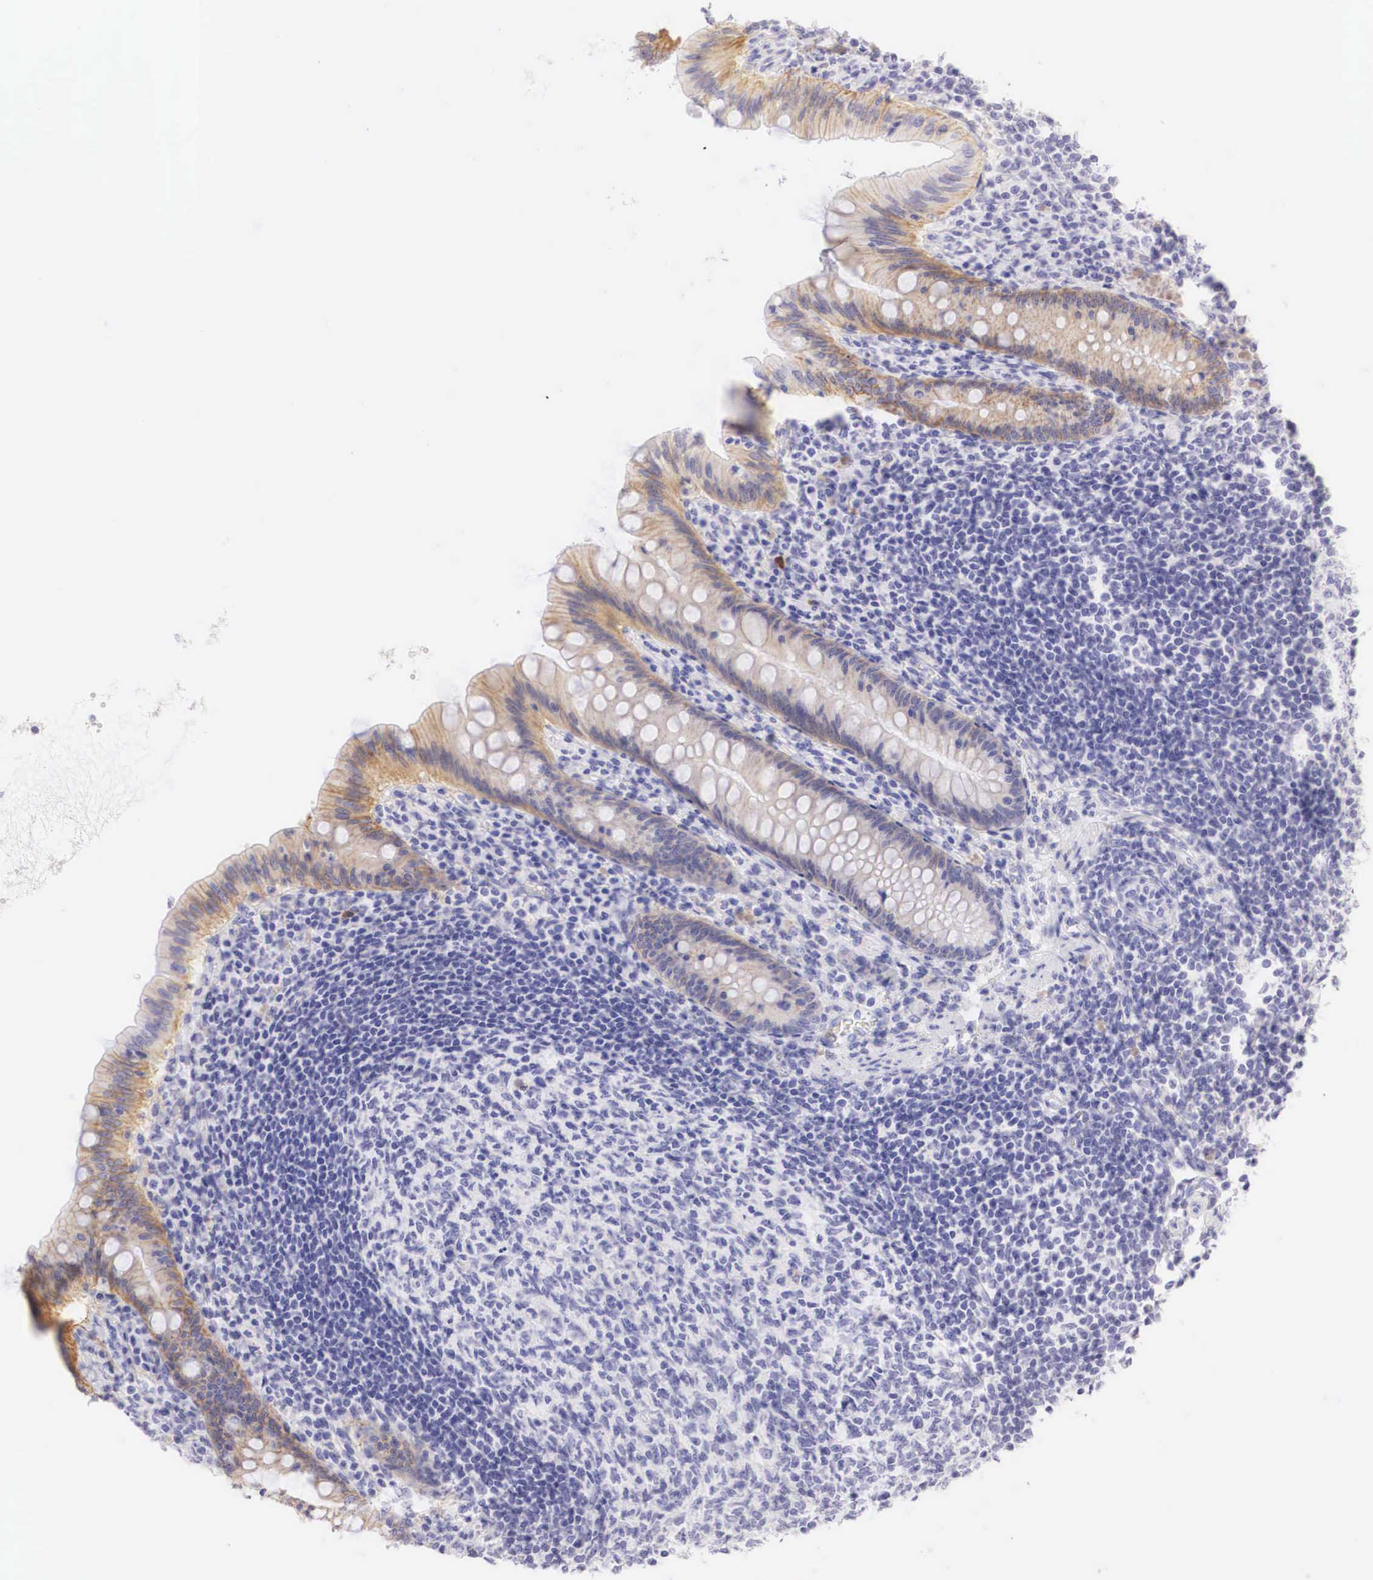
{"staining": {"intensity": "weak", "quantity": "<25%", "location": "cytoplasmic/membranous"}, "tissue": "appendix", "cell_type": "Glandular cells", "image_type": "normal", "snomed": [{"axis": "morphology", "description": "Normal tissue, NOS"}, {"axis": "topography", "description": "Appendix"}], "caption": "This is an IHC image of benign human appendix. There is no expression in glandular cells.", "gene": "ERBB2", "patient": {"sex": "female", "age": 34}}